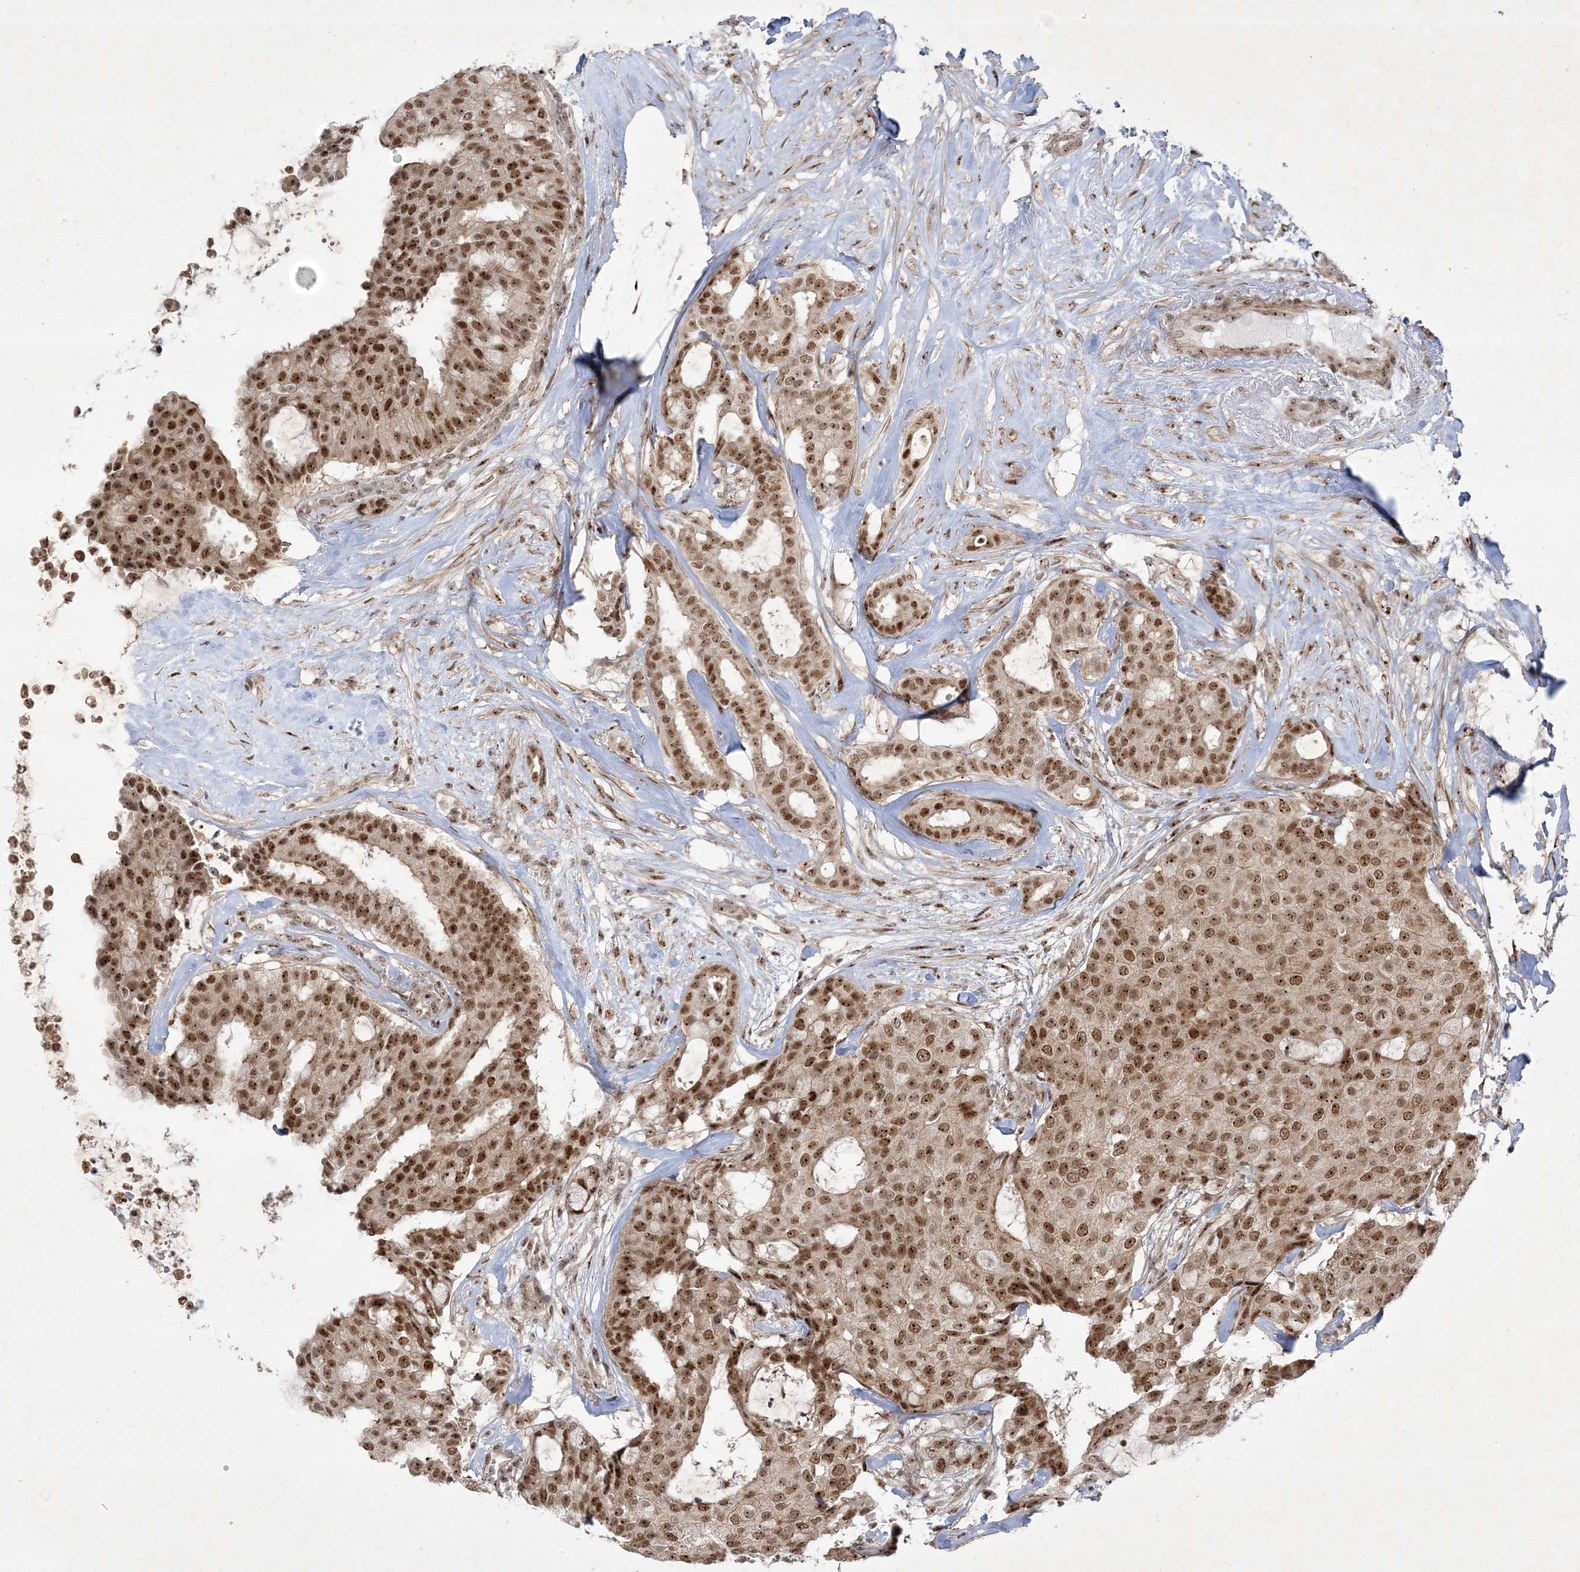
{"staining": {"intensity": "strong", "quantity": ">75%", "location": "nuclear"}, "tissue": "breast cancer", "cell_type": "Tumor cells", "image_type": "cancer", "snomed": [{"axis": "morphology", "description": "Duct carcinoma"}, {"axis": "topography", "description": "Breast"}], "caption": "Immunohistochemical staining of breast cancer reveals strong nuclear protein positivity in approximately >75% of tumor cells.", "gene": "NPM3", "patient": {"sex": "female", "age": 75}}